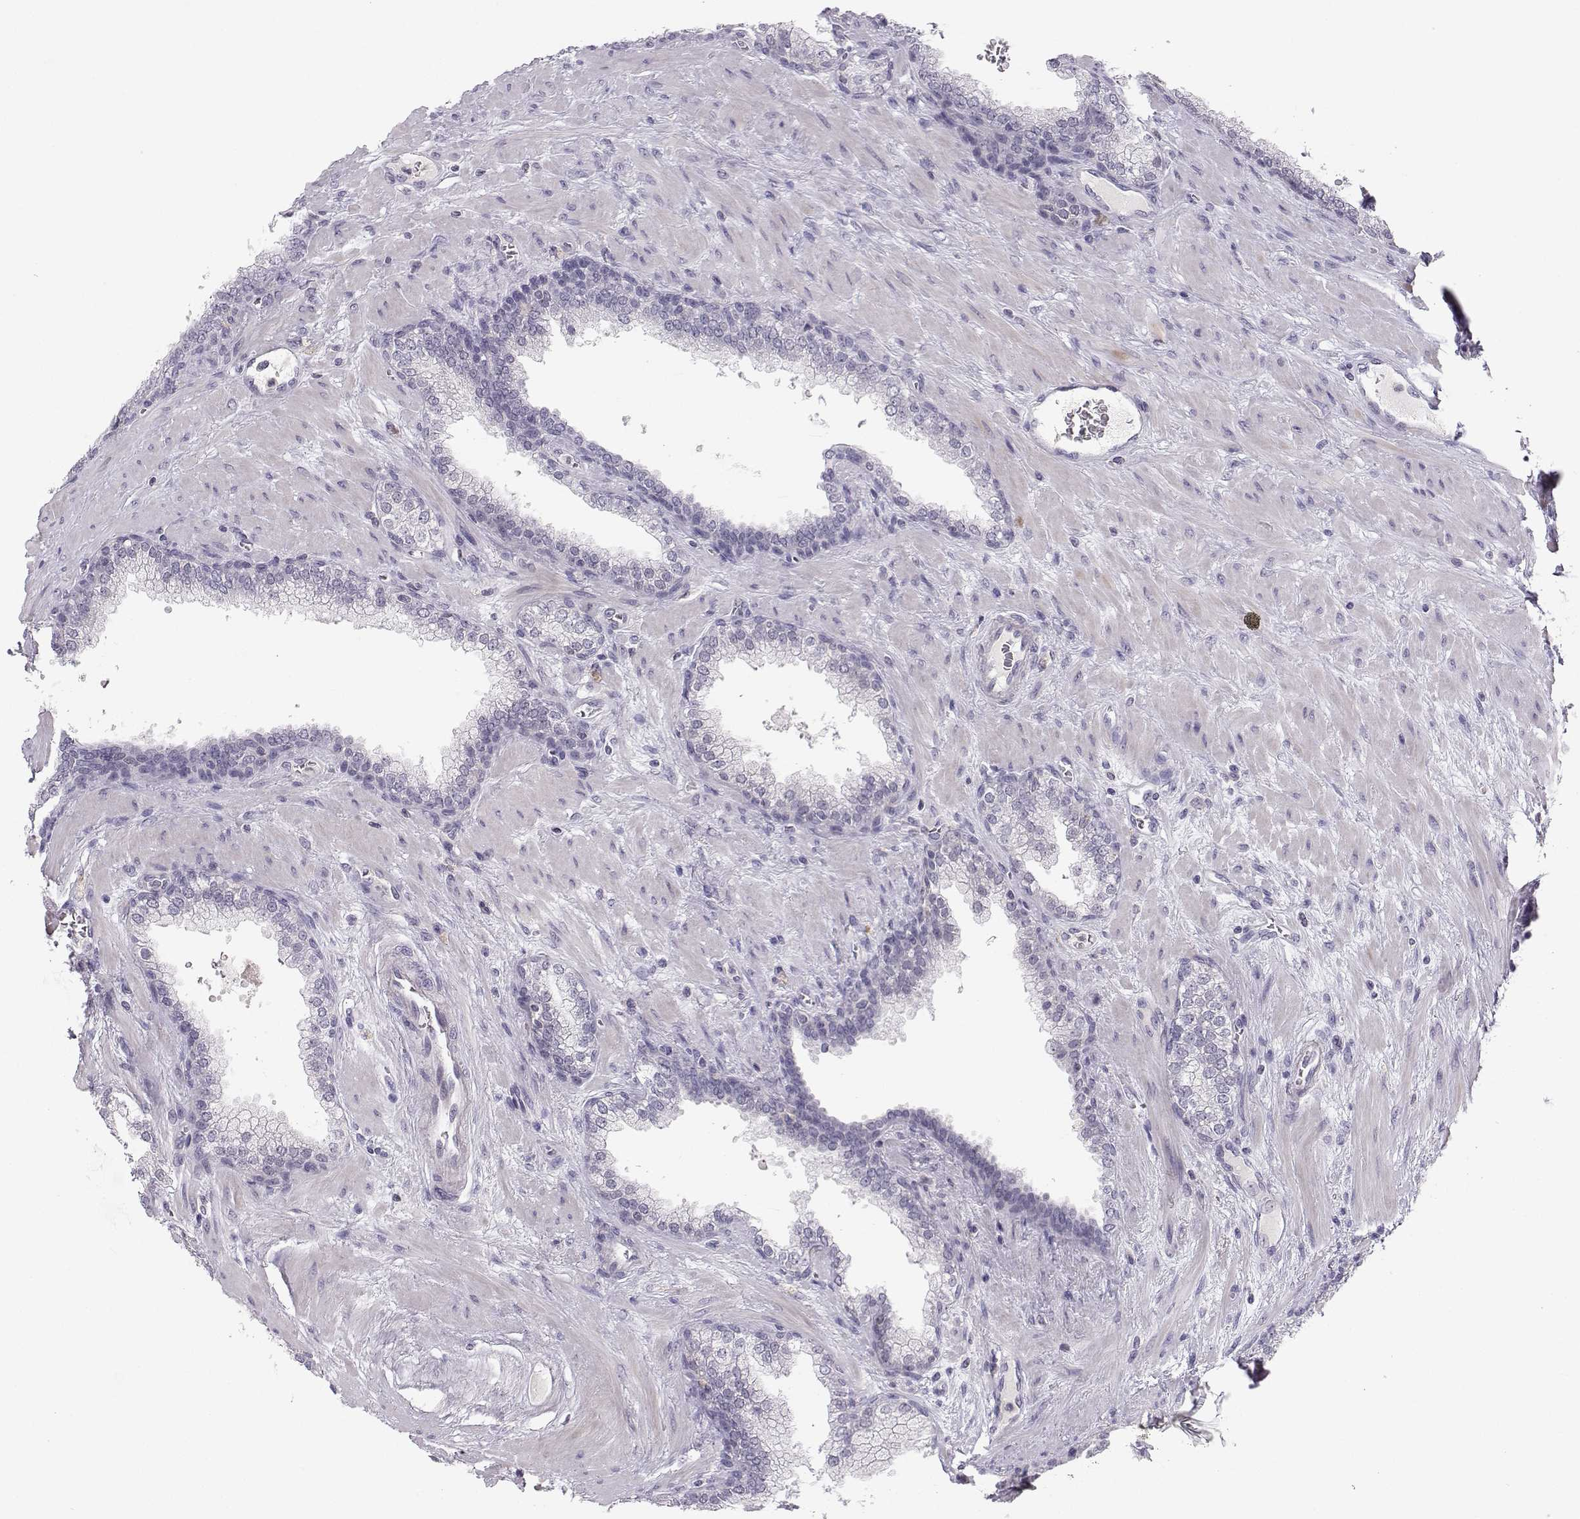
{"staining": {"intensity": "negative", "quantity": "none", "location": "none"}, "tissue": "prostate cancer", "cell_type": "Tumor cells", "image_type": "cancer", "snomed": [{"axis": "morphology", "description": "Adenocarcinoma, NOS"}, {"axis": "topography", "description": "Prostate"}], "caption": "IHC of prostate adenocarcinoma exhibits no expression in tumor cells.", "gene": "MROH7", "patient": {"sex": "male", "age": 67}}